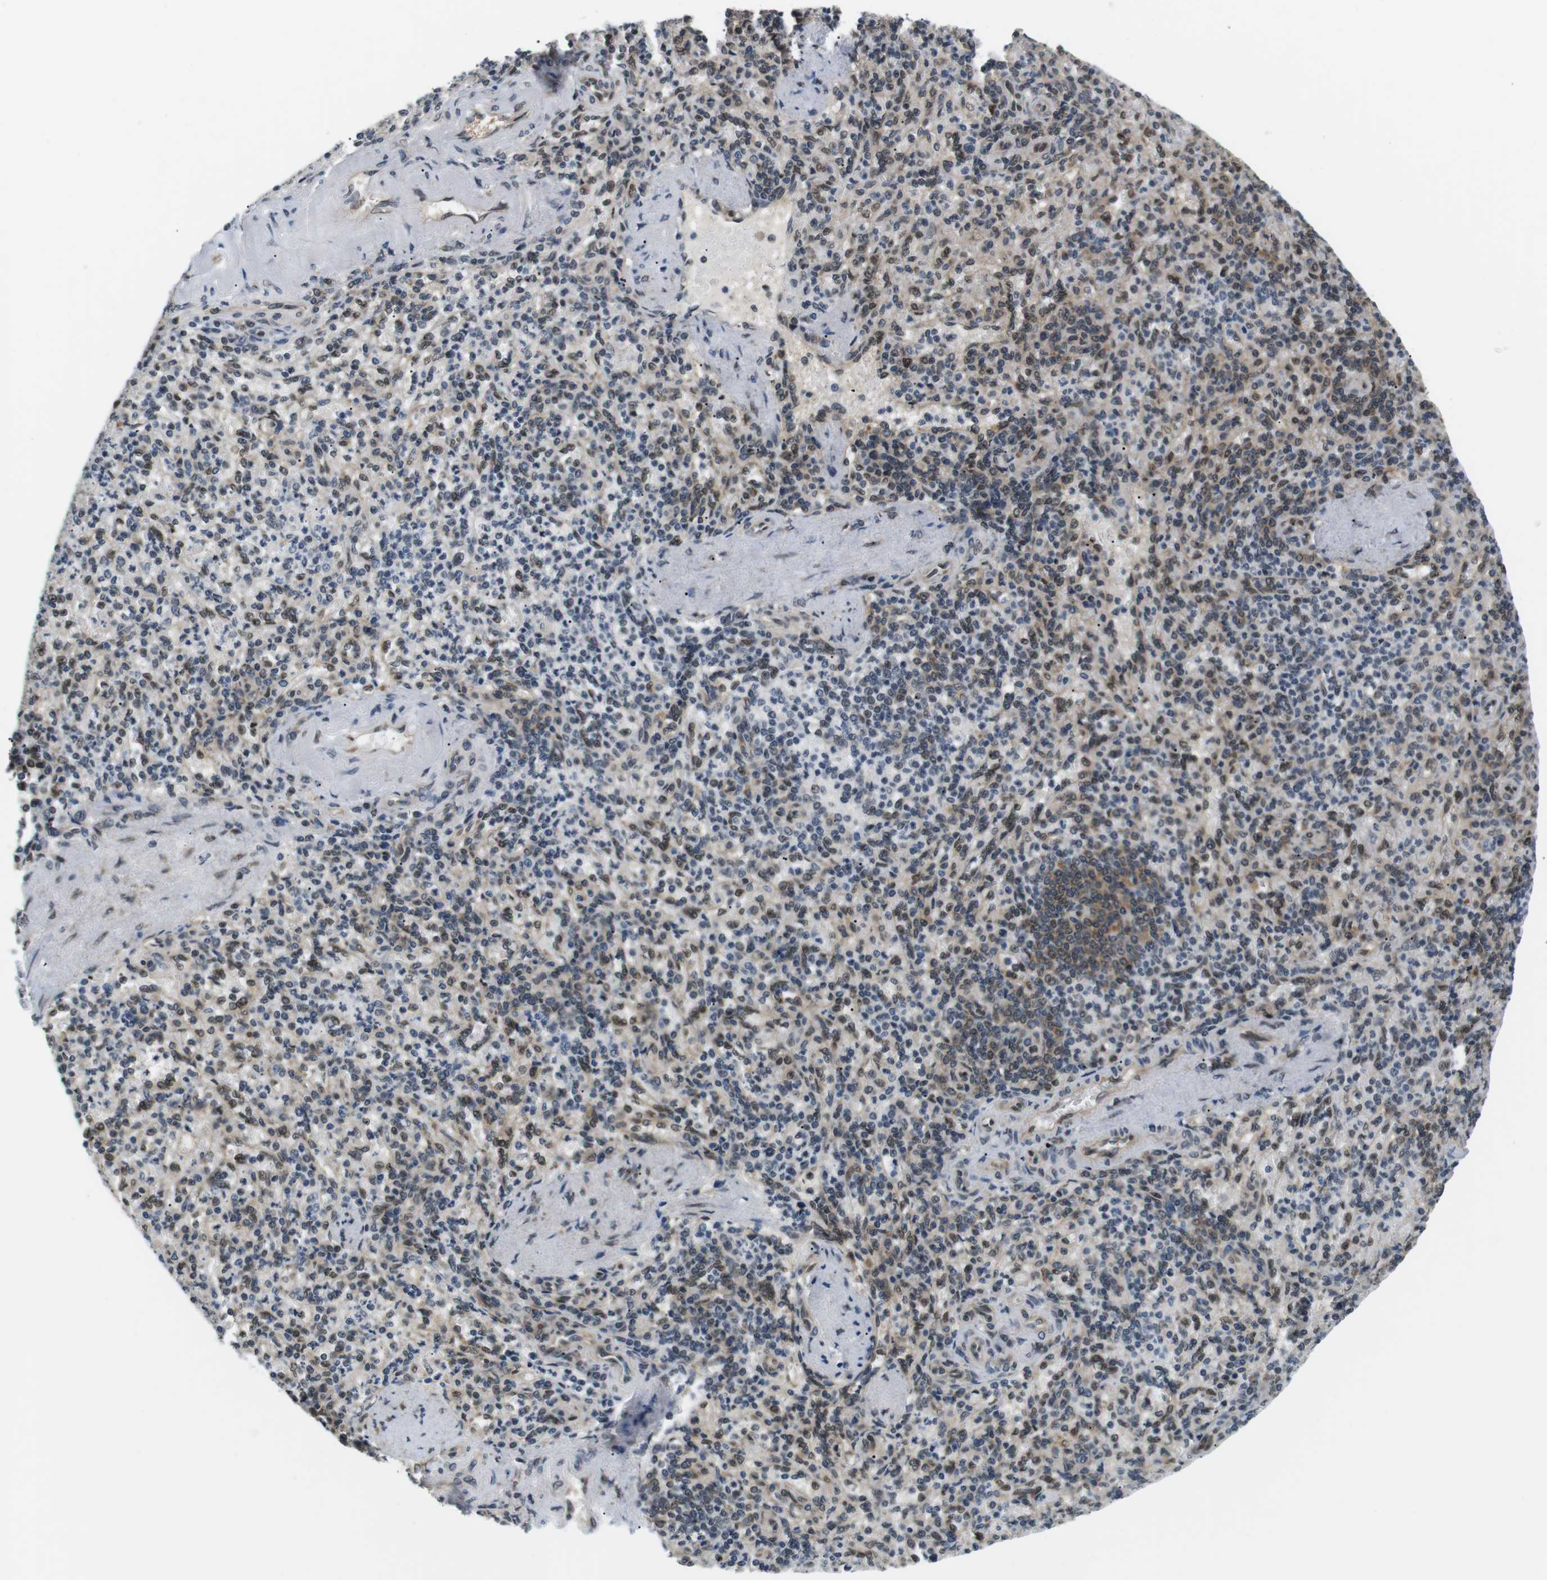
{"staining": {"intensity": "moderate", "quantity": "25%-75%", "location": "cytoplasmic/membranous,nuclear"}, "tissue": "spleen", "cell_type": "Cells in red pulp", "image_type": "normal", "snomed": [{"axis": "morphology", "description": "Normal tissue, NOS"}, {"axis": "topography", "description": "Spleen"}], "caption": "Approximately 25%-75% of cells in red pulp in unremarkable human spleen display moderate cytoplasmic/membranous,nuclear protein staining as visualized by brown immunohistochemical staining.", "gene": "CSNK2B", "patient": {"sex": "female", "age": 74}}